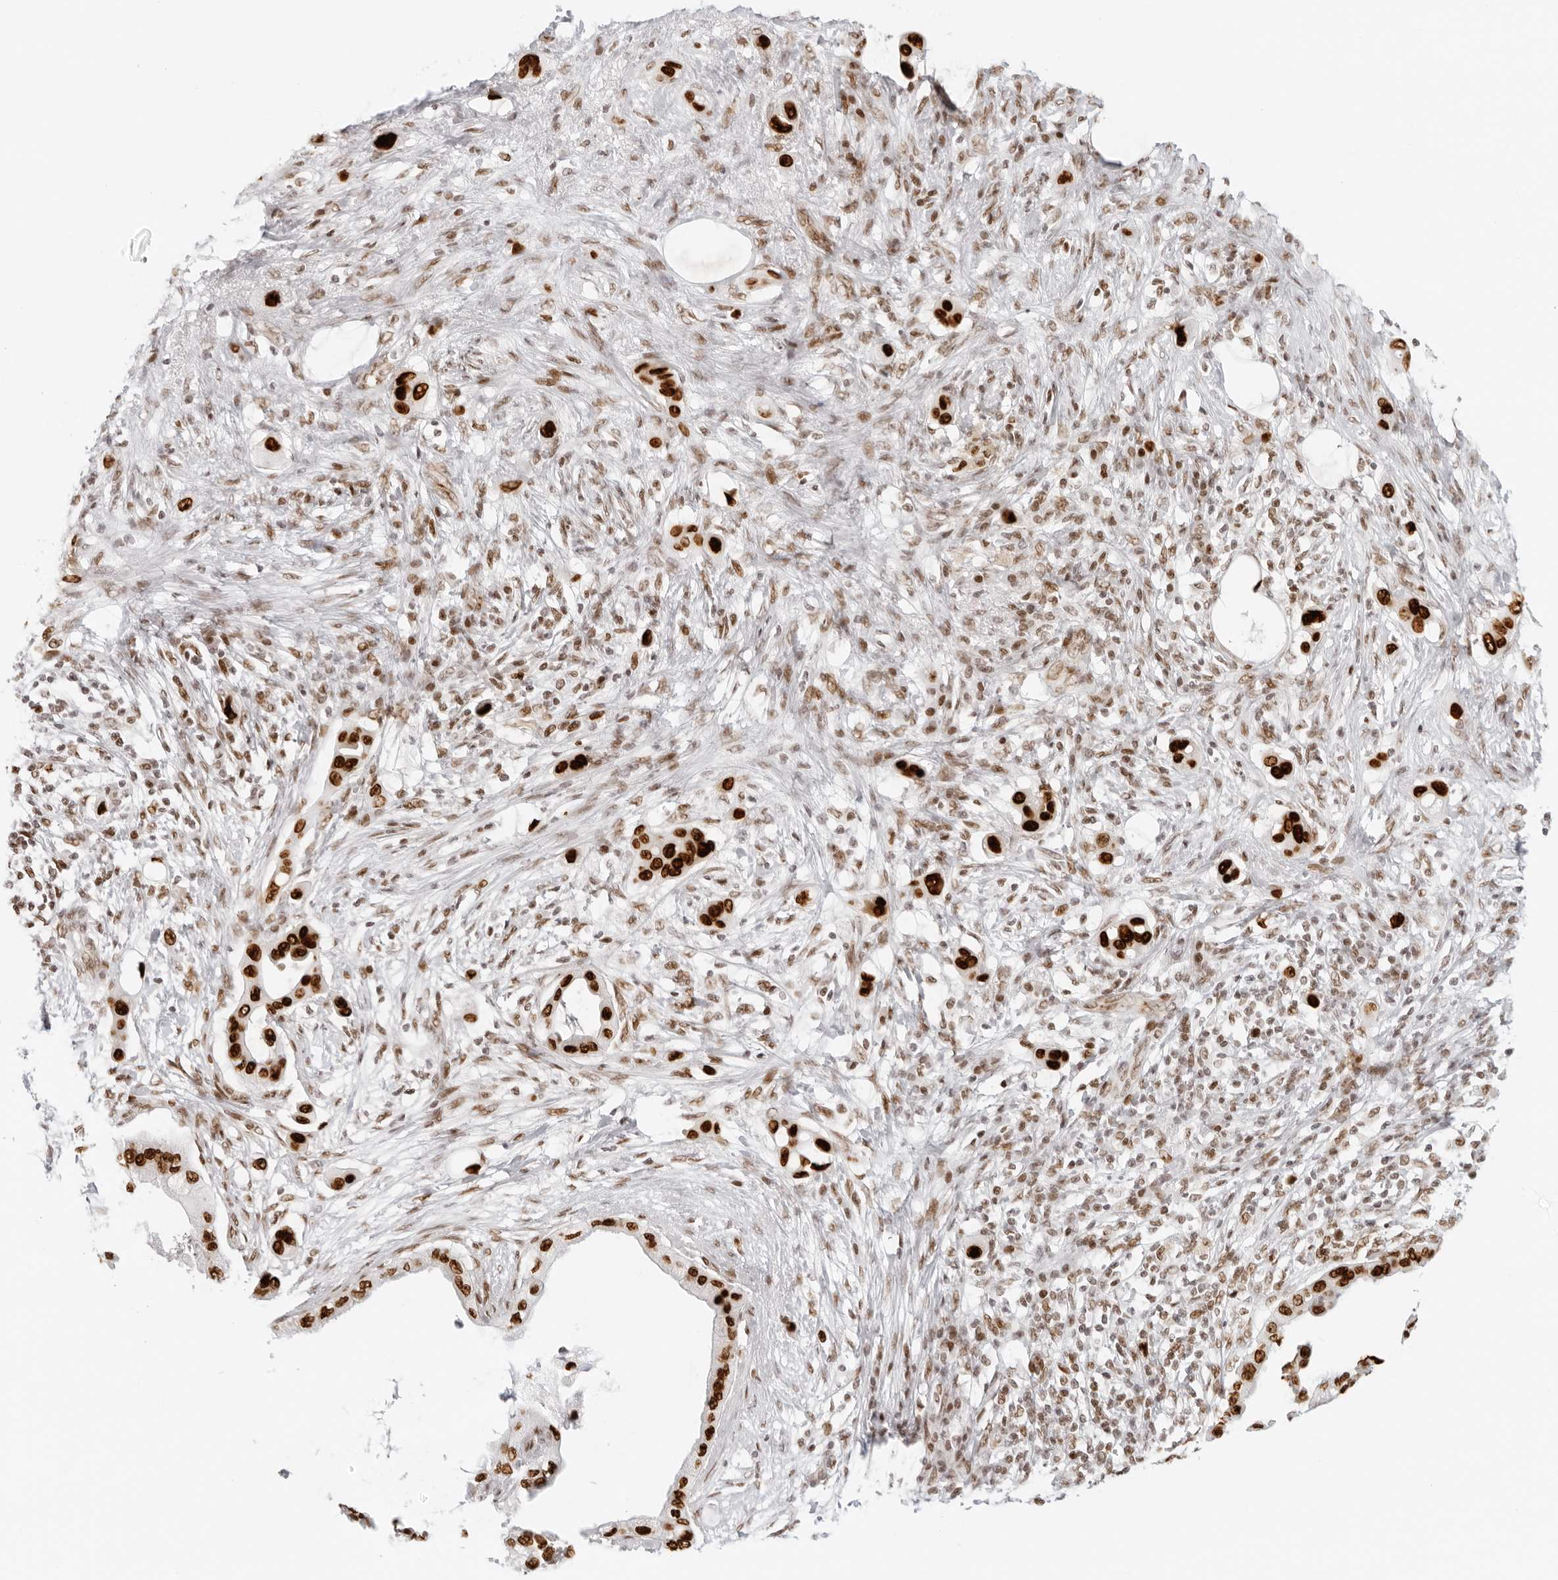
{"staining": {"intensity": "strong", "quantity": ">75%", "location": "nuclear"}, "tissue": "pancreatic cancer", "cell_type": "Tumor cells", "image_type": "cancer", "snomed": [{"axis": "morphology", "description": "Adenocarcinoma, NOS"}, {"axis": "morphology", "description": "Adenocarcinoma, metastatic, NOS"}, {"axis": "topography", "description": "Lymph node"}, {"axis": "topography", "description": "Pancreas"}, {"axis": "topography", "description": "Duodenum"}], "caption": "IHC (DAB (3,3'-diaminobenzidine)) staining of pancreatic metastatic adenocarcinoma displays strong nuclear protein positivity in approximately >75% of tumor cells. (Stains: DAB in brown, nuclei in blue, Microscopy: brightfield microscopy at high magnification).", "gene": "RCC1", "patient": {"sex": "female", "age": 64}}